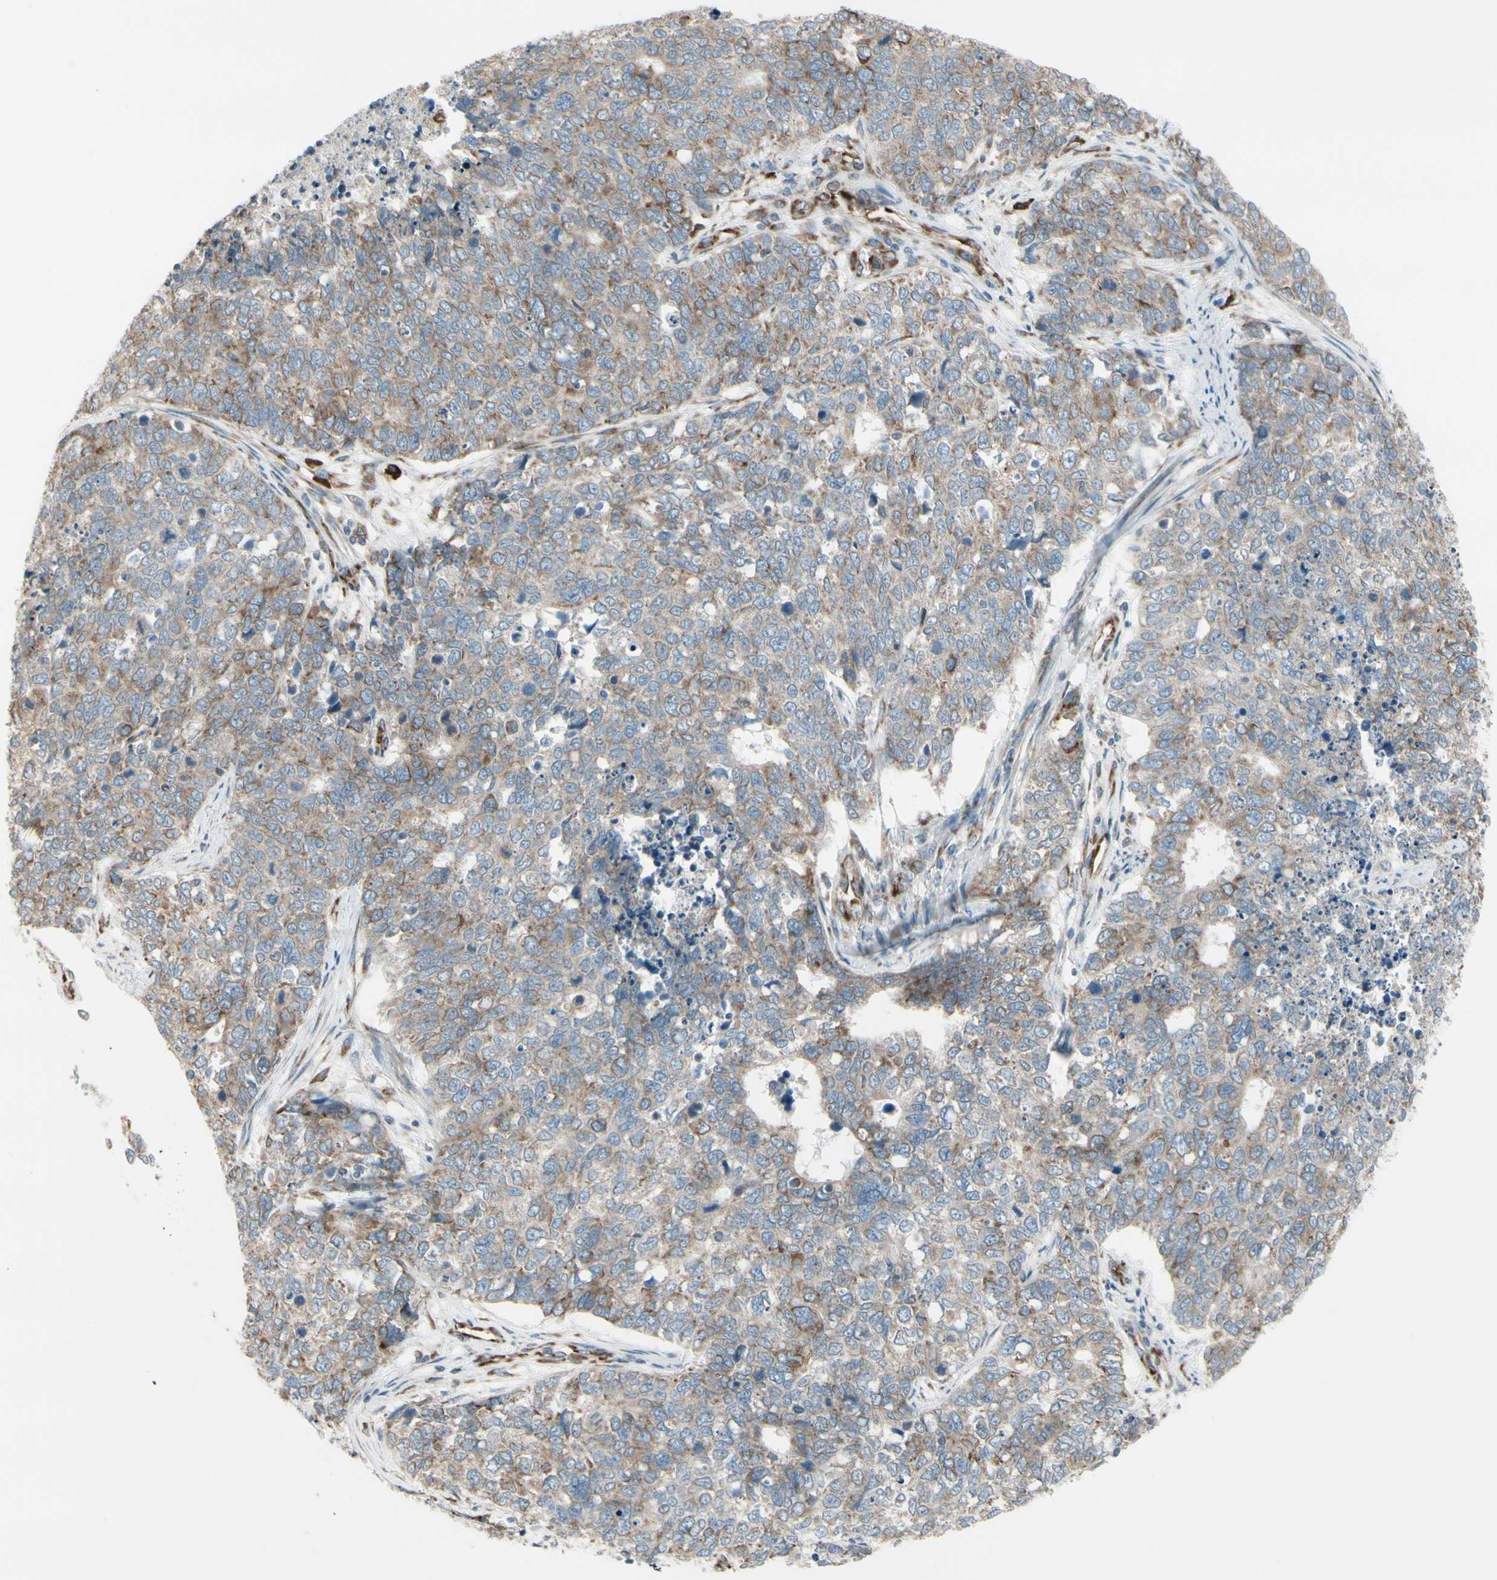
{"staining": {"intensity": "weak", "quantity": ">75%", "location": "cytoplasmic/membranous"}, "tissue": "cervical cancer", "cell_type": "Tumor cells", "image_type": "cancer", "snomed": [{"axis": "morphology", "description": "Squamous cell carcinoma, NOS"}, {"axis": "topography", "description": "Cervix"}], "caption": "This is a histology image of immunohistochemistry (IHC) staining of cervical squamous cell carcinoma, which shows weak staining in the cytoplasmic/membranous of tumor cells.", "gene": "FNDC3A", "patient": {"sex": "female", "age": 63}}